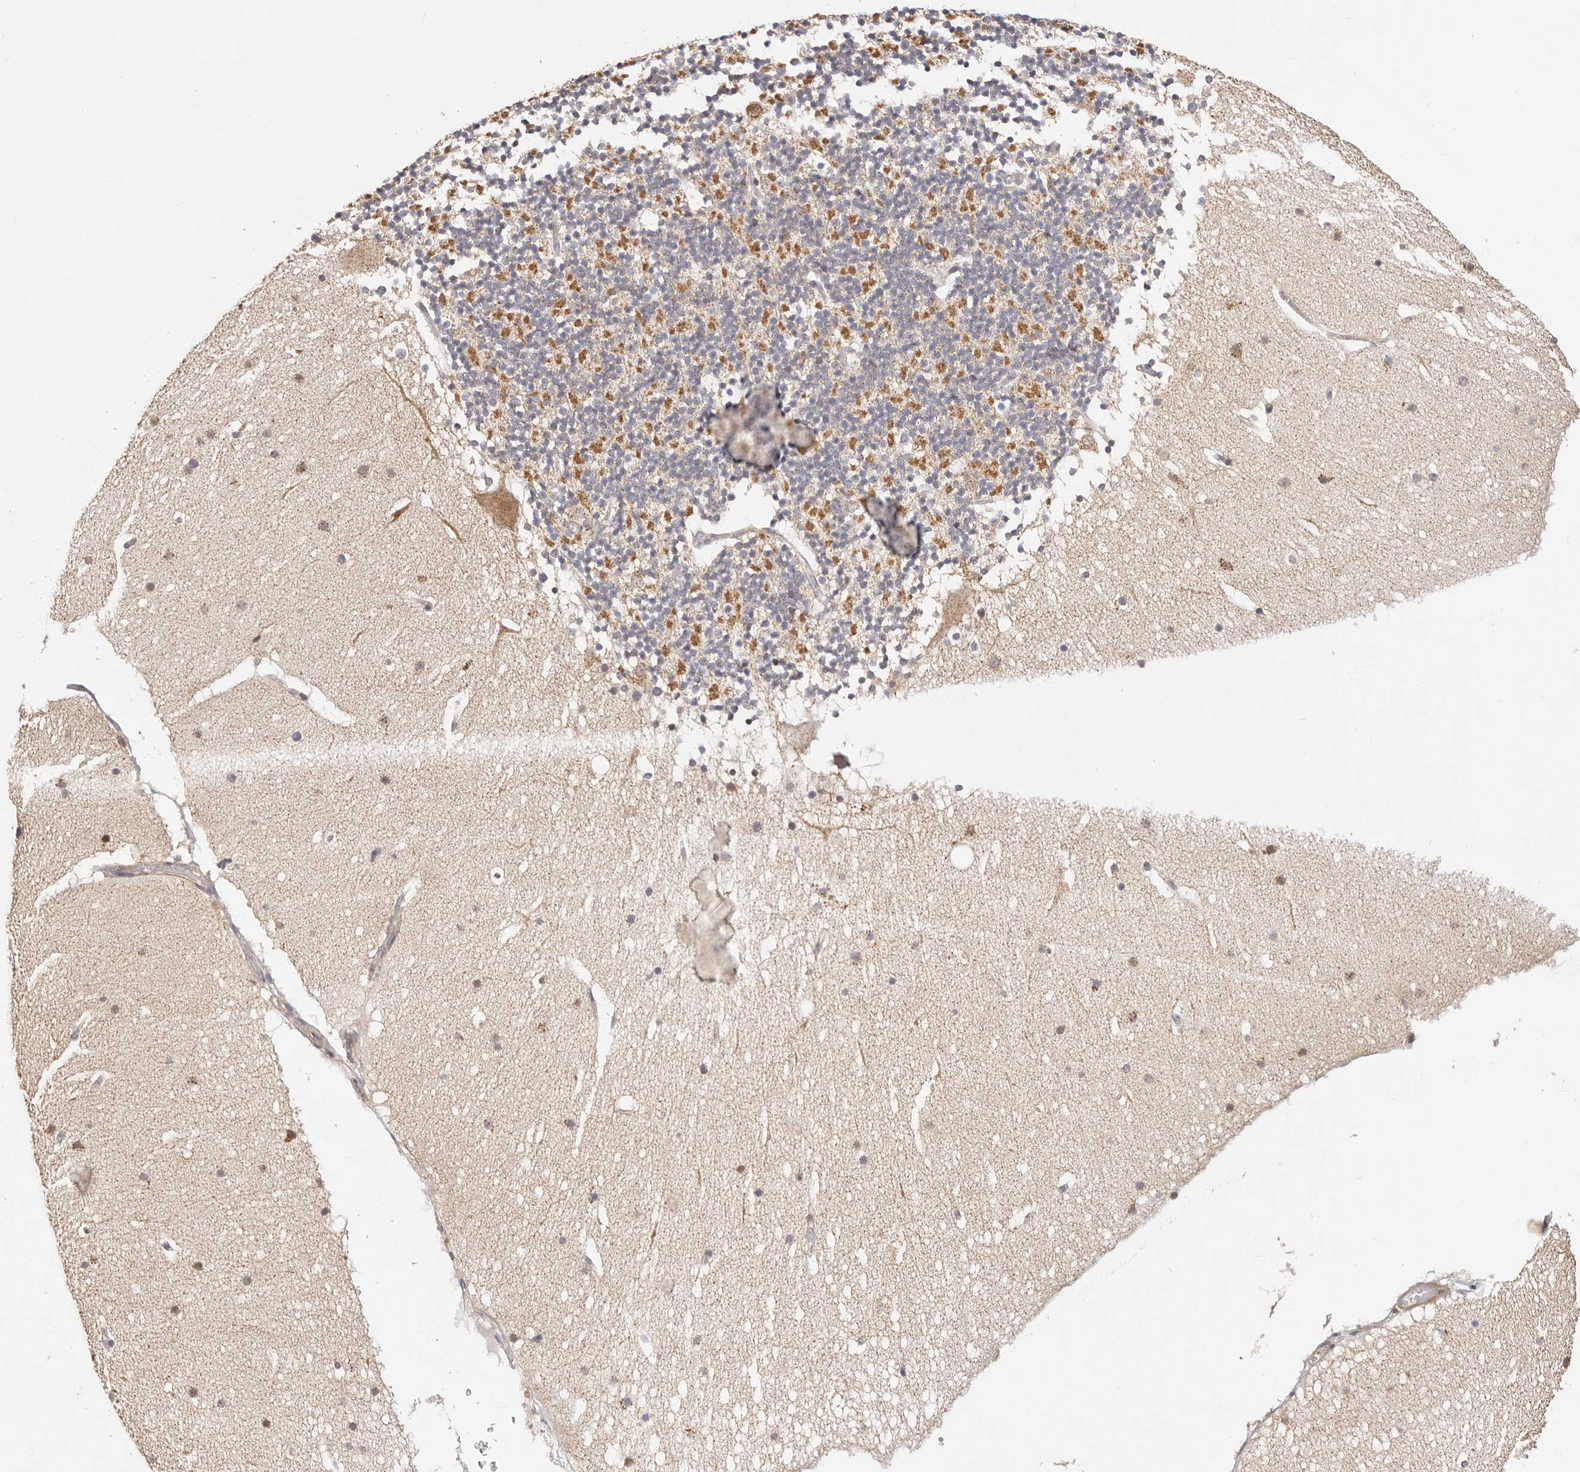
{"staining": {"intensity": "negative", "quantity": "none", "location": "none"}, "tissue": "cerebellum", "cell_type": "Cells in granular layer", "image_type": "normal", "snomed": [{"axis": "morphology", "description": "Normal tissue, NOS"}, {"axis": "topography", "description": "Cerebellum"}], "caption": "There is no significant expression in cells in granular layer of cerebellum. (DAB IHC, high magnification).", "gene": "KCMF1", "patient": {"sex": "male", "age": 57}}